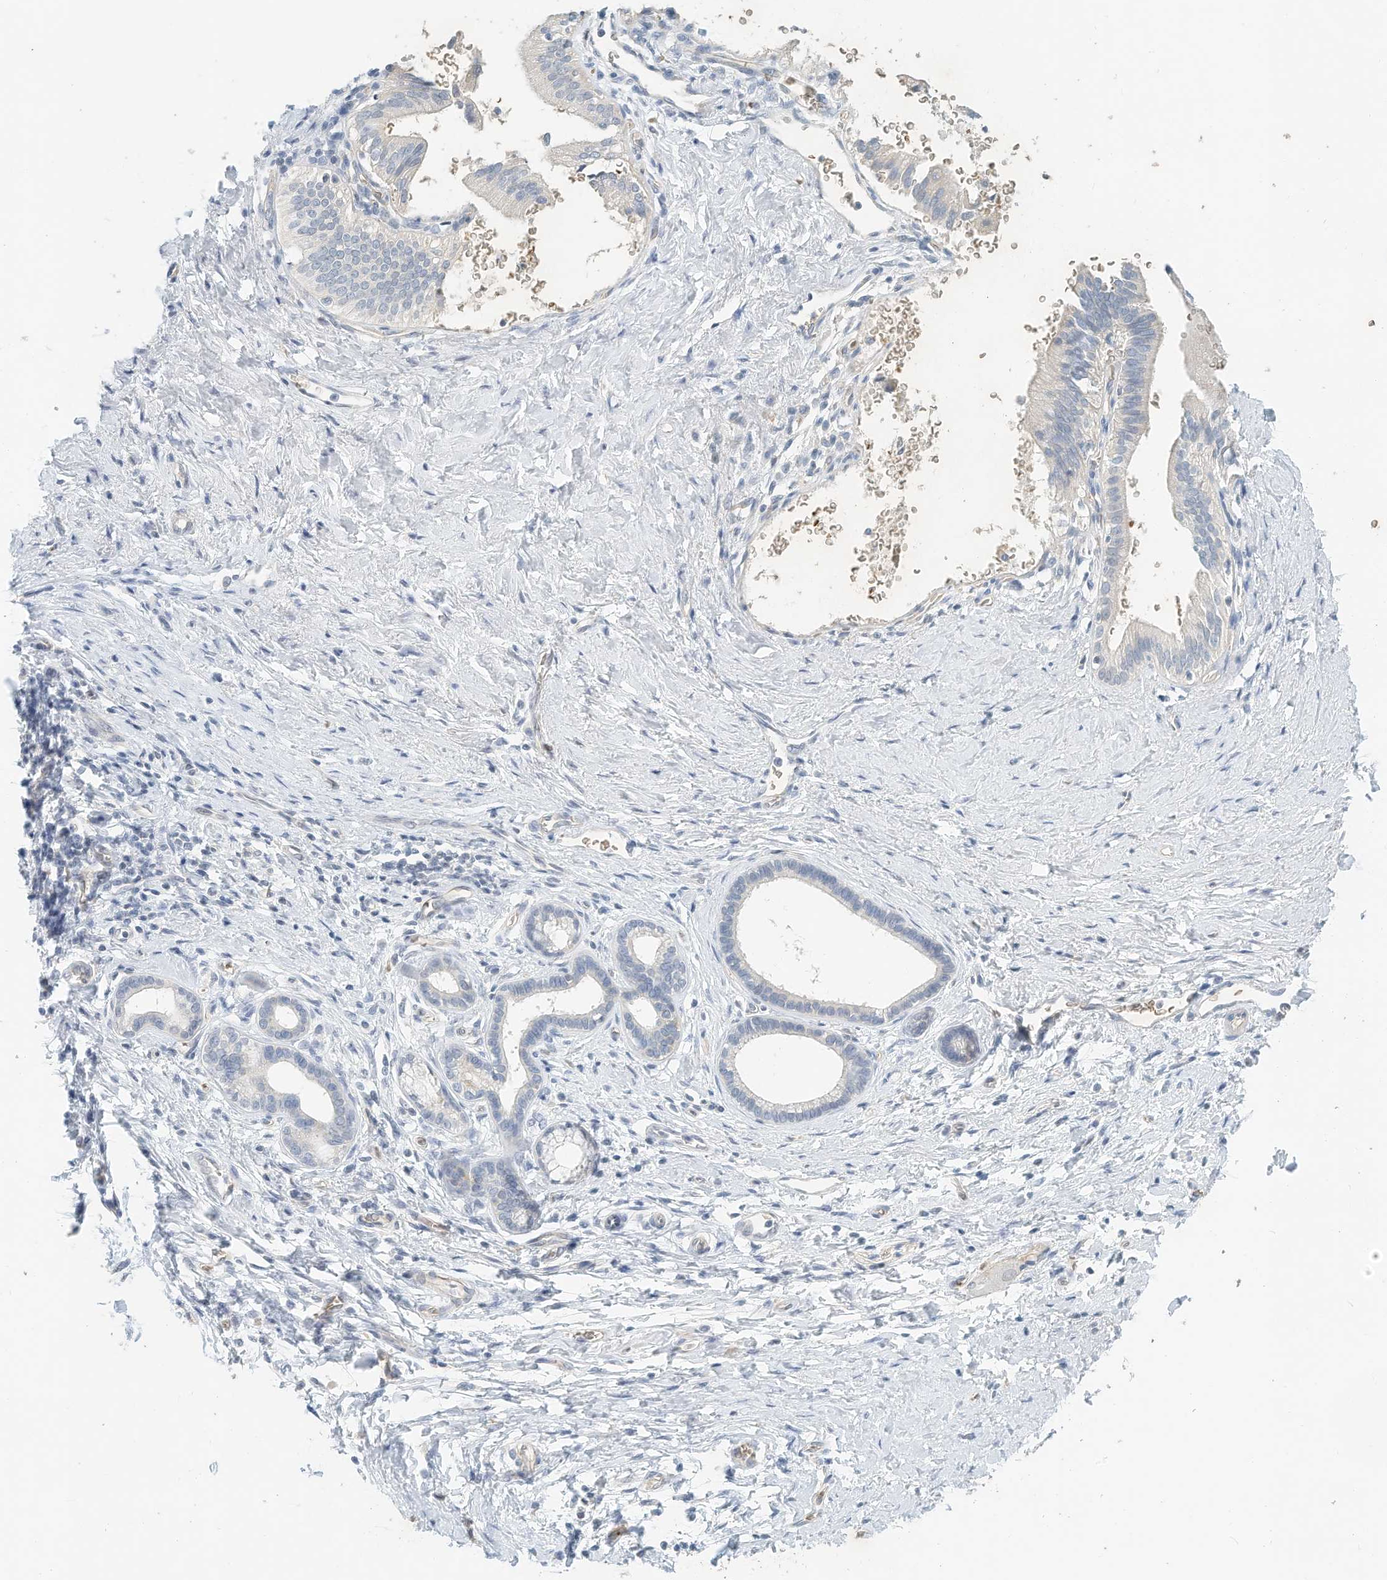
{"staining": {"intensity": "negative", "quantity": "none", "location": "none"}, "tissue": "pancreatic cancer", "cell_type": "Tumor cells", "image_type": "cancer", "snomed": [{"axis": "morphology", "description": "Adenocarcinoma, NOS"}, {"axis": "topography", "description": "Pancreas"}], "caption": "An image of human pancreatic cancer (adenocarcinoma) is negative for staining in tumor cells.", "gene": "RCAN3", "patient": {"sex": "female", "age": 72}}